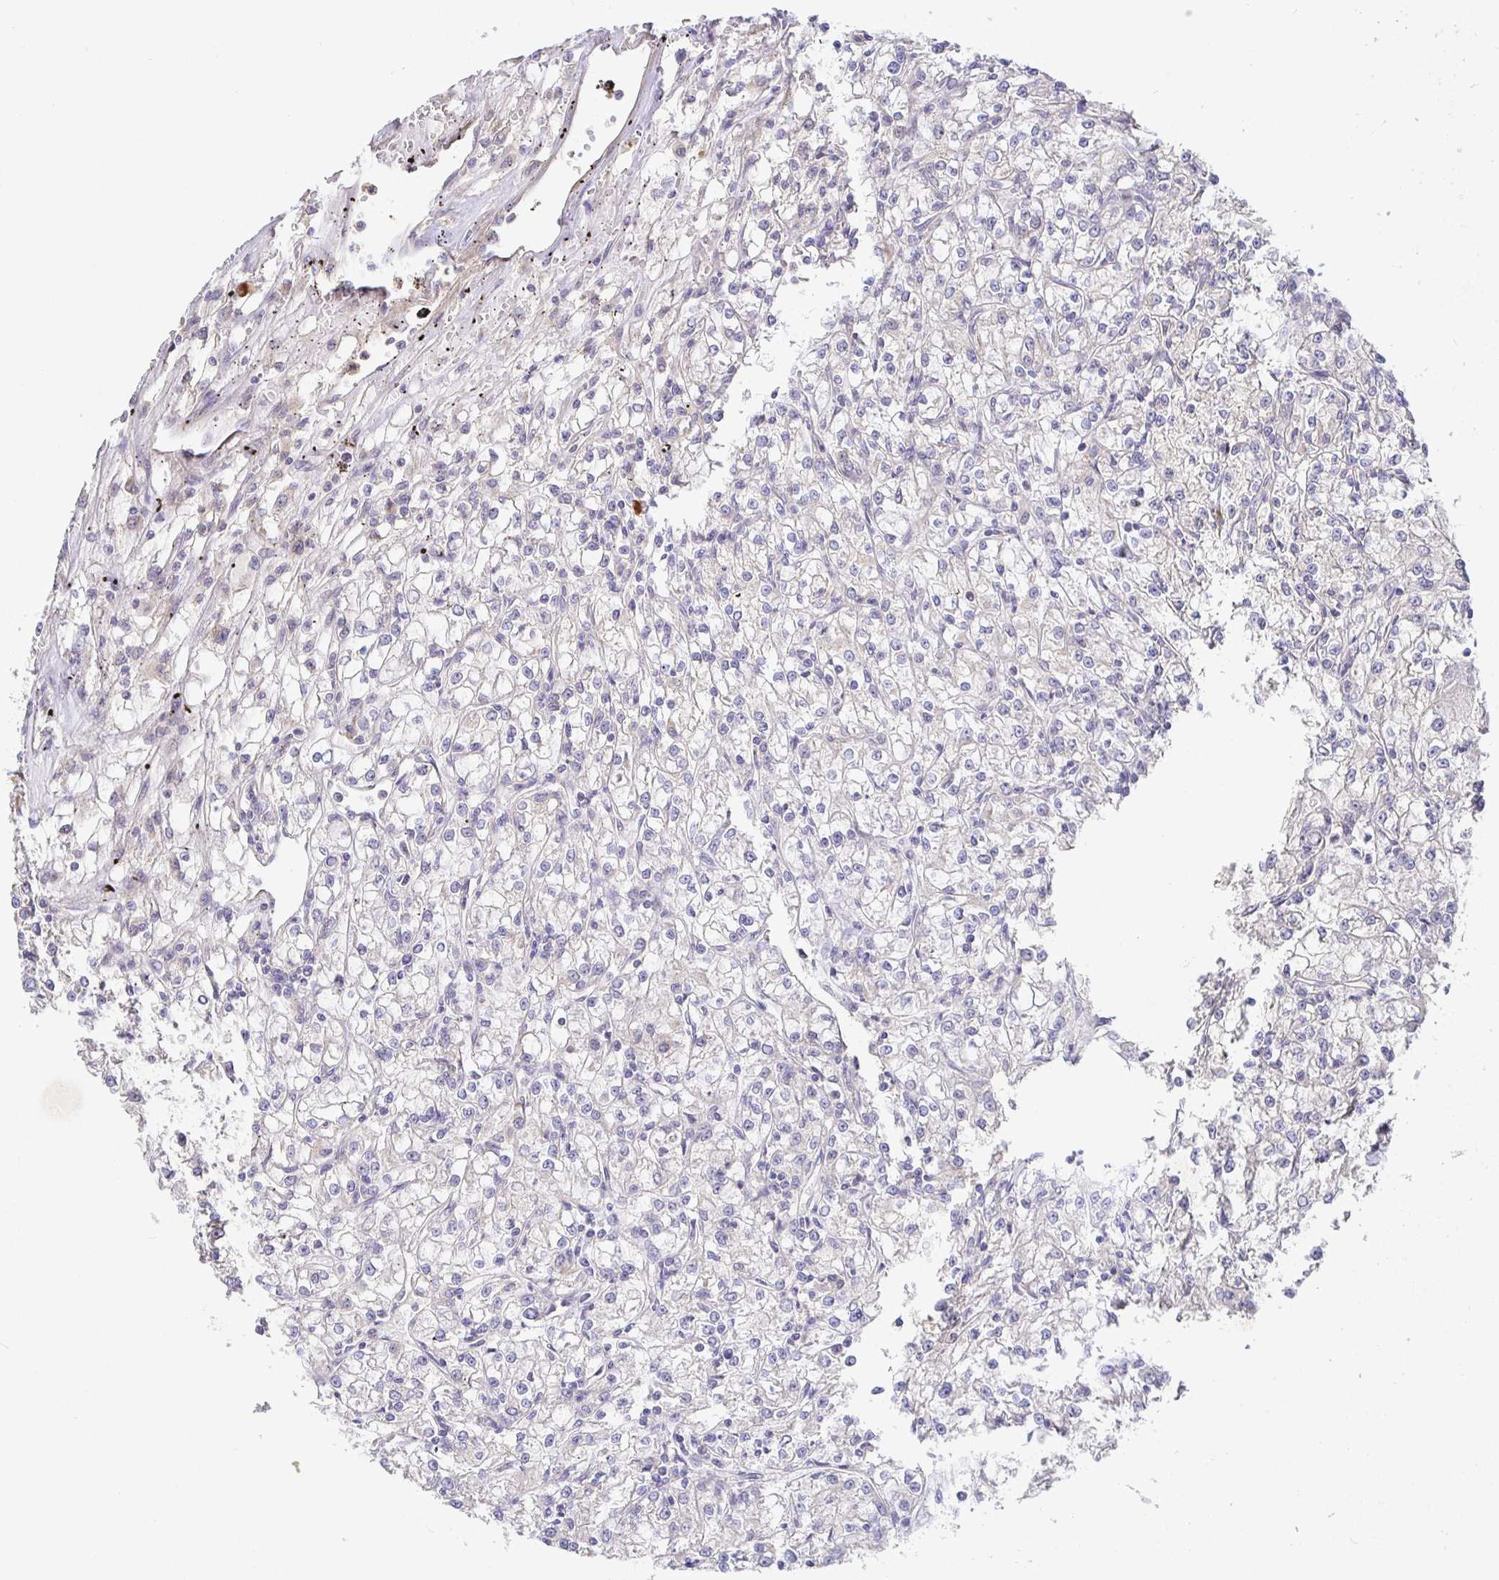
{"staining": {"intensity": "negative", "quantity": "none", "location": "none"}, "tissue": "renal cancer", "cell_type": "Tumor cells", "image_type": "cancer", "snomed": [{"axis": "morphology", "description": "Adenocarcinoma, NOS"}, {"axis": "topography", "description": "Kidney"}], "caption": "High magnification brightfield microscopy of renal cancer stained with DAB (3,3'-diaminobenzidine) (brown) and counterstained with hematoxylin (blue): tumor cells show no significant positivity.", "gene": "ZDHHC11", "patient": {"sex": "female", "age": 59}}